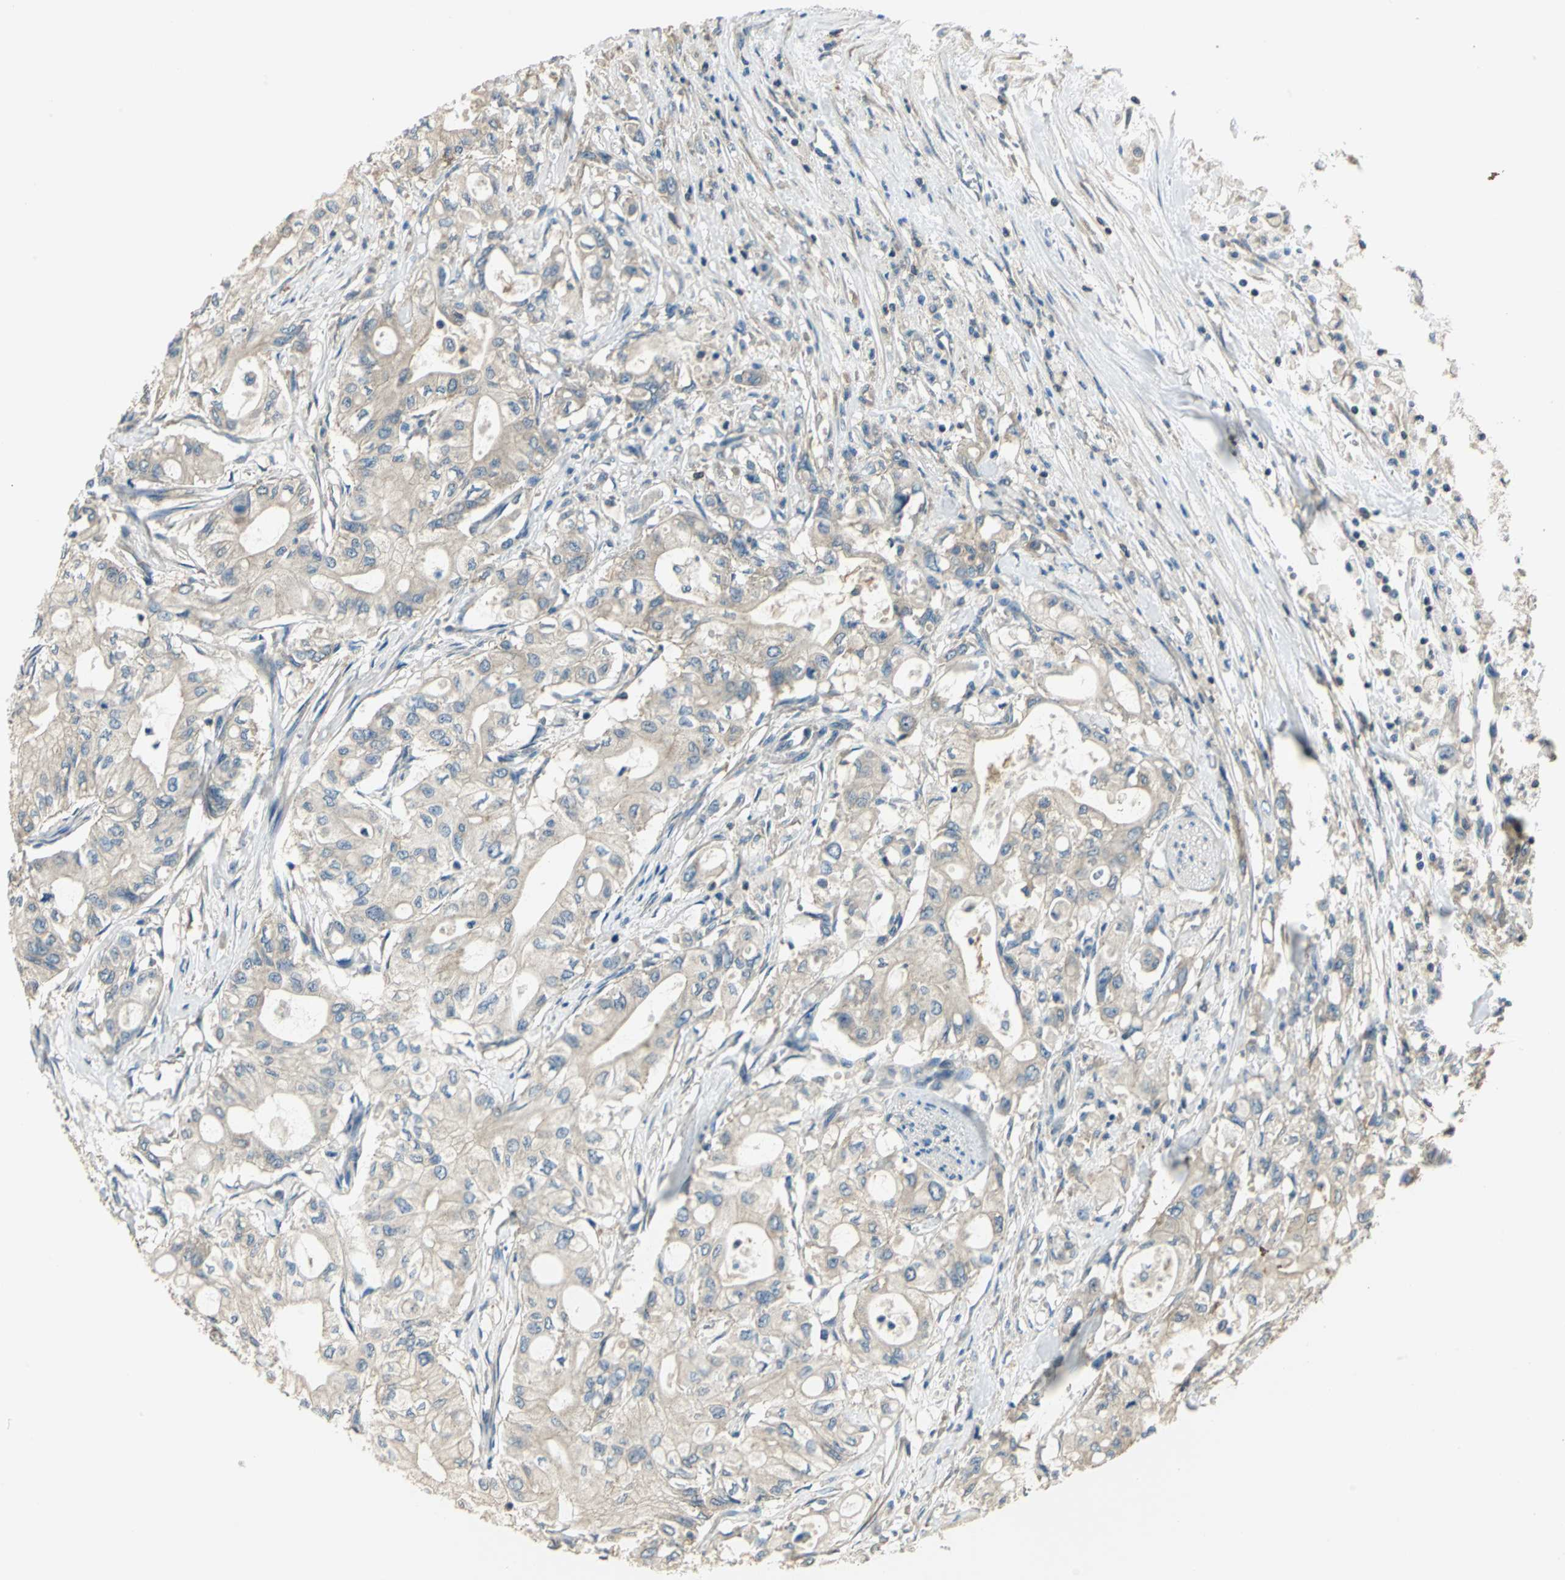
{"staining": {"intensity": "weak", "quantity": "25%-75%", "location": "cytoplasmic/membranous"}, "tissue": "pancreatic cancer", "cell_type": "Tumor cells", "image_type": "cancer", "snomed": [{"axis": "morphology", "description": "Adenocarcinoma, NOS"}, {"axis": "topography", "description": "Pancreas"}], "caption": "The micrograph demonstrates immunohistochemical staining of pancreatic cancer (adenocarcinoma). There is weak cytoplasmic/membranous expression is seen in about 25%-75% of tumor cells.", "gene": "SHC2", "patient": {"sex": "male", "age": 79}}